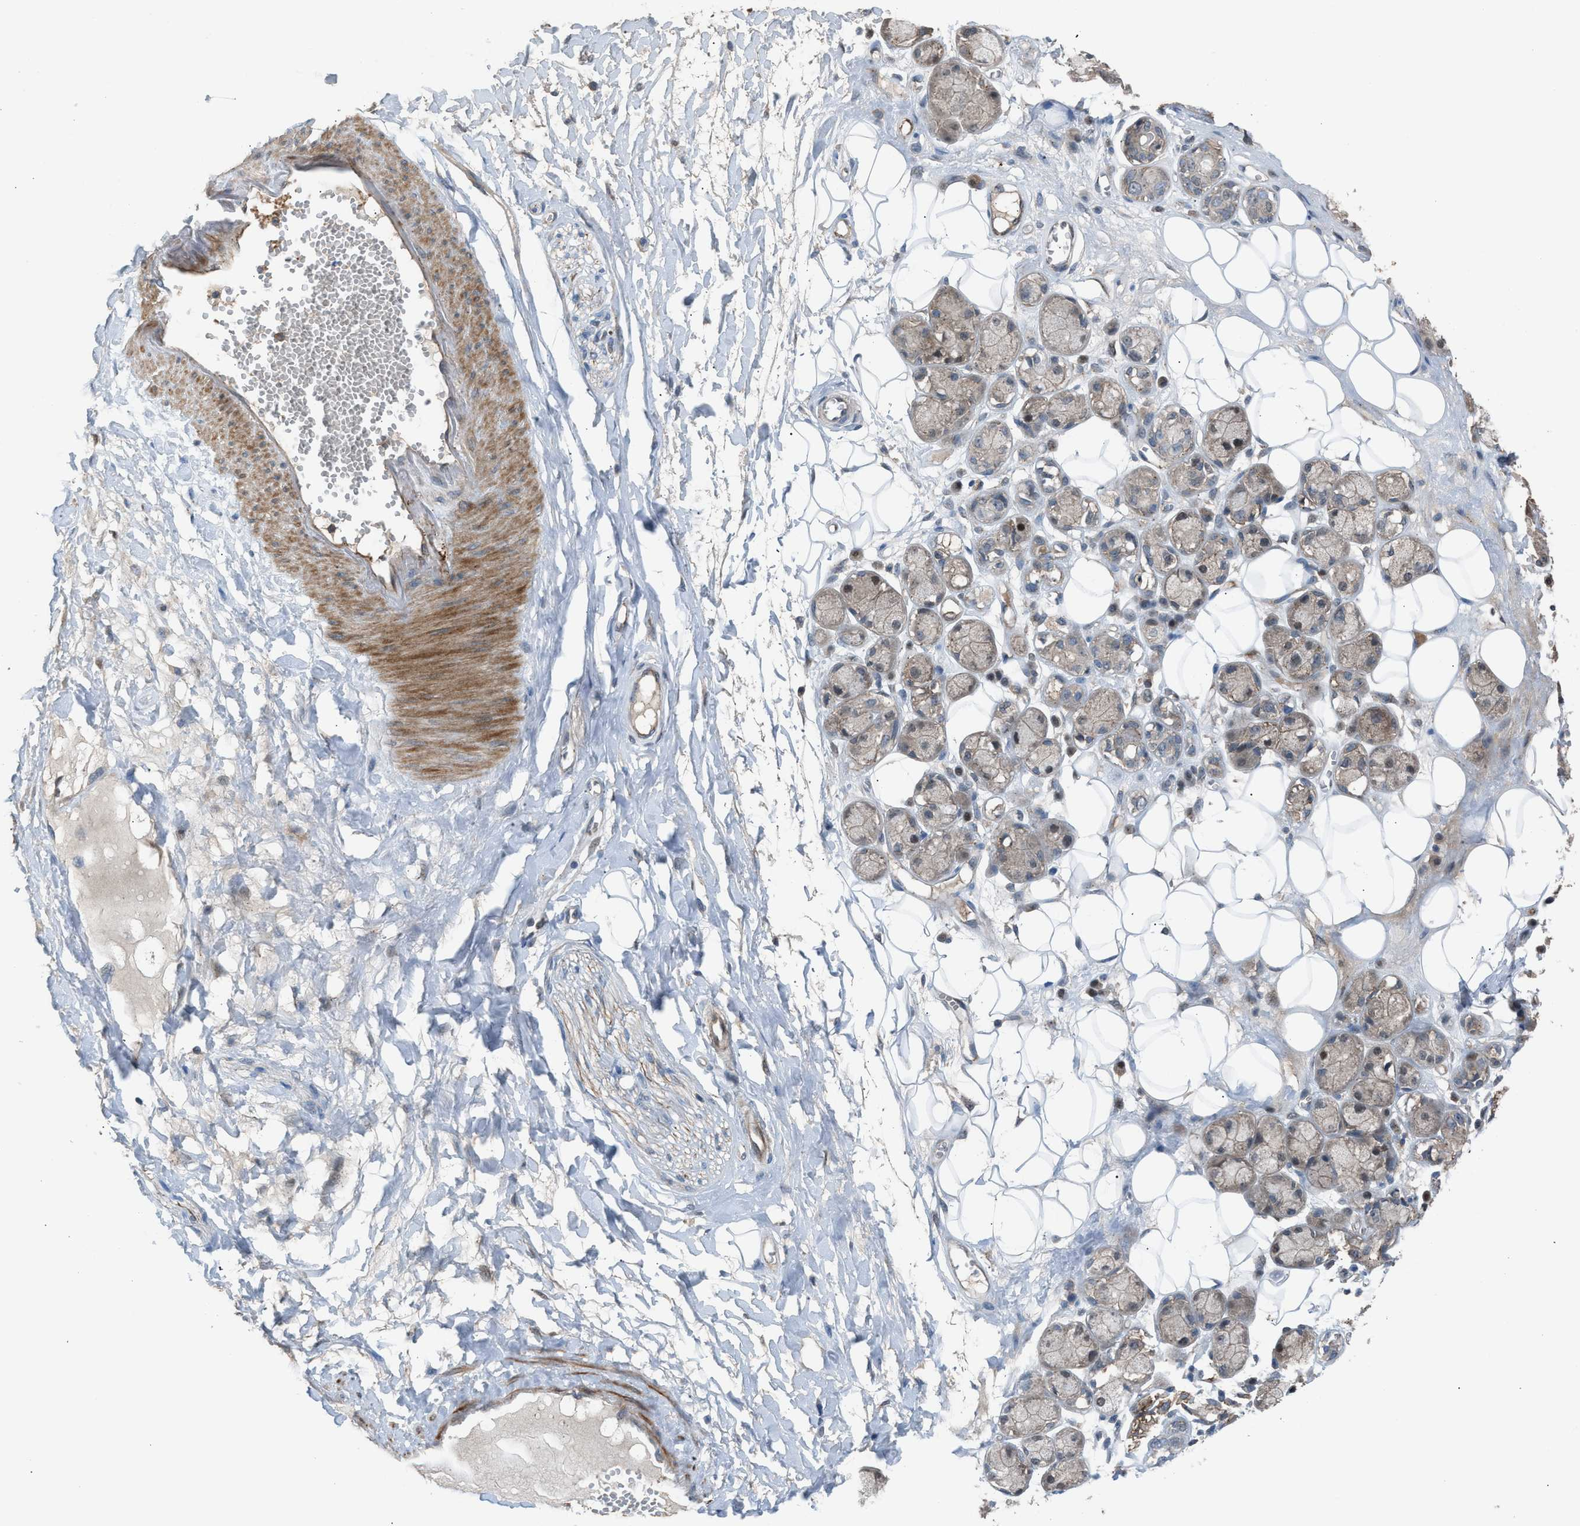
{"staining": {"intensity": "weak", "quantity": "<25%", "location": "cytoplasmic/membranous"}, "tissue": "adipose tissue", "cell_type": "Adipocytes", "image_type": "normal", "snomed": [{"axis": "morphology", "description": "Normal tissue, NOS"}, {"axis": "morphology", "description": "Inflammation, NOS"}, {"axis": "topography", "description": "Salivary gland"}, {"axis": "topography", "description": "Peripheral nerve tissue"}], "caption": "A high-resolution photomicrograph shows IHC staining of unremarkable adipose tissue, which shows no significant staining in adipocytes. Nuclei are stained in blue.", "gene": "CRTC1", "patient": {"sex": "female", "age": 75}}